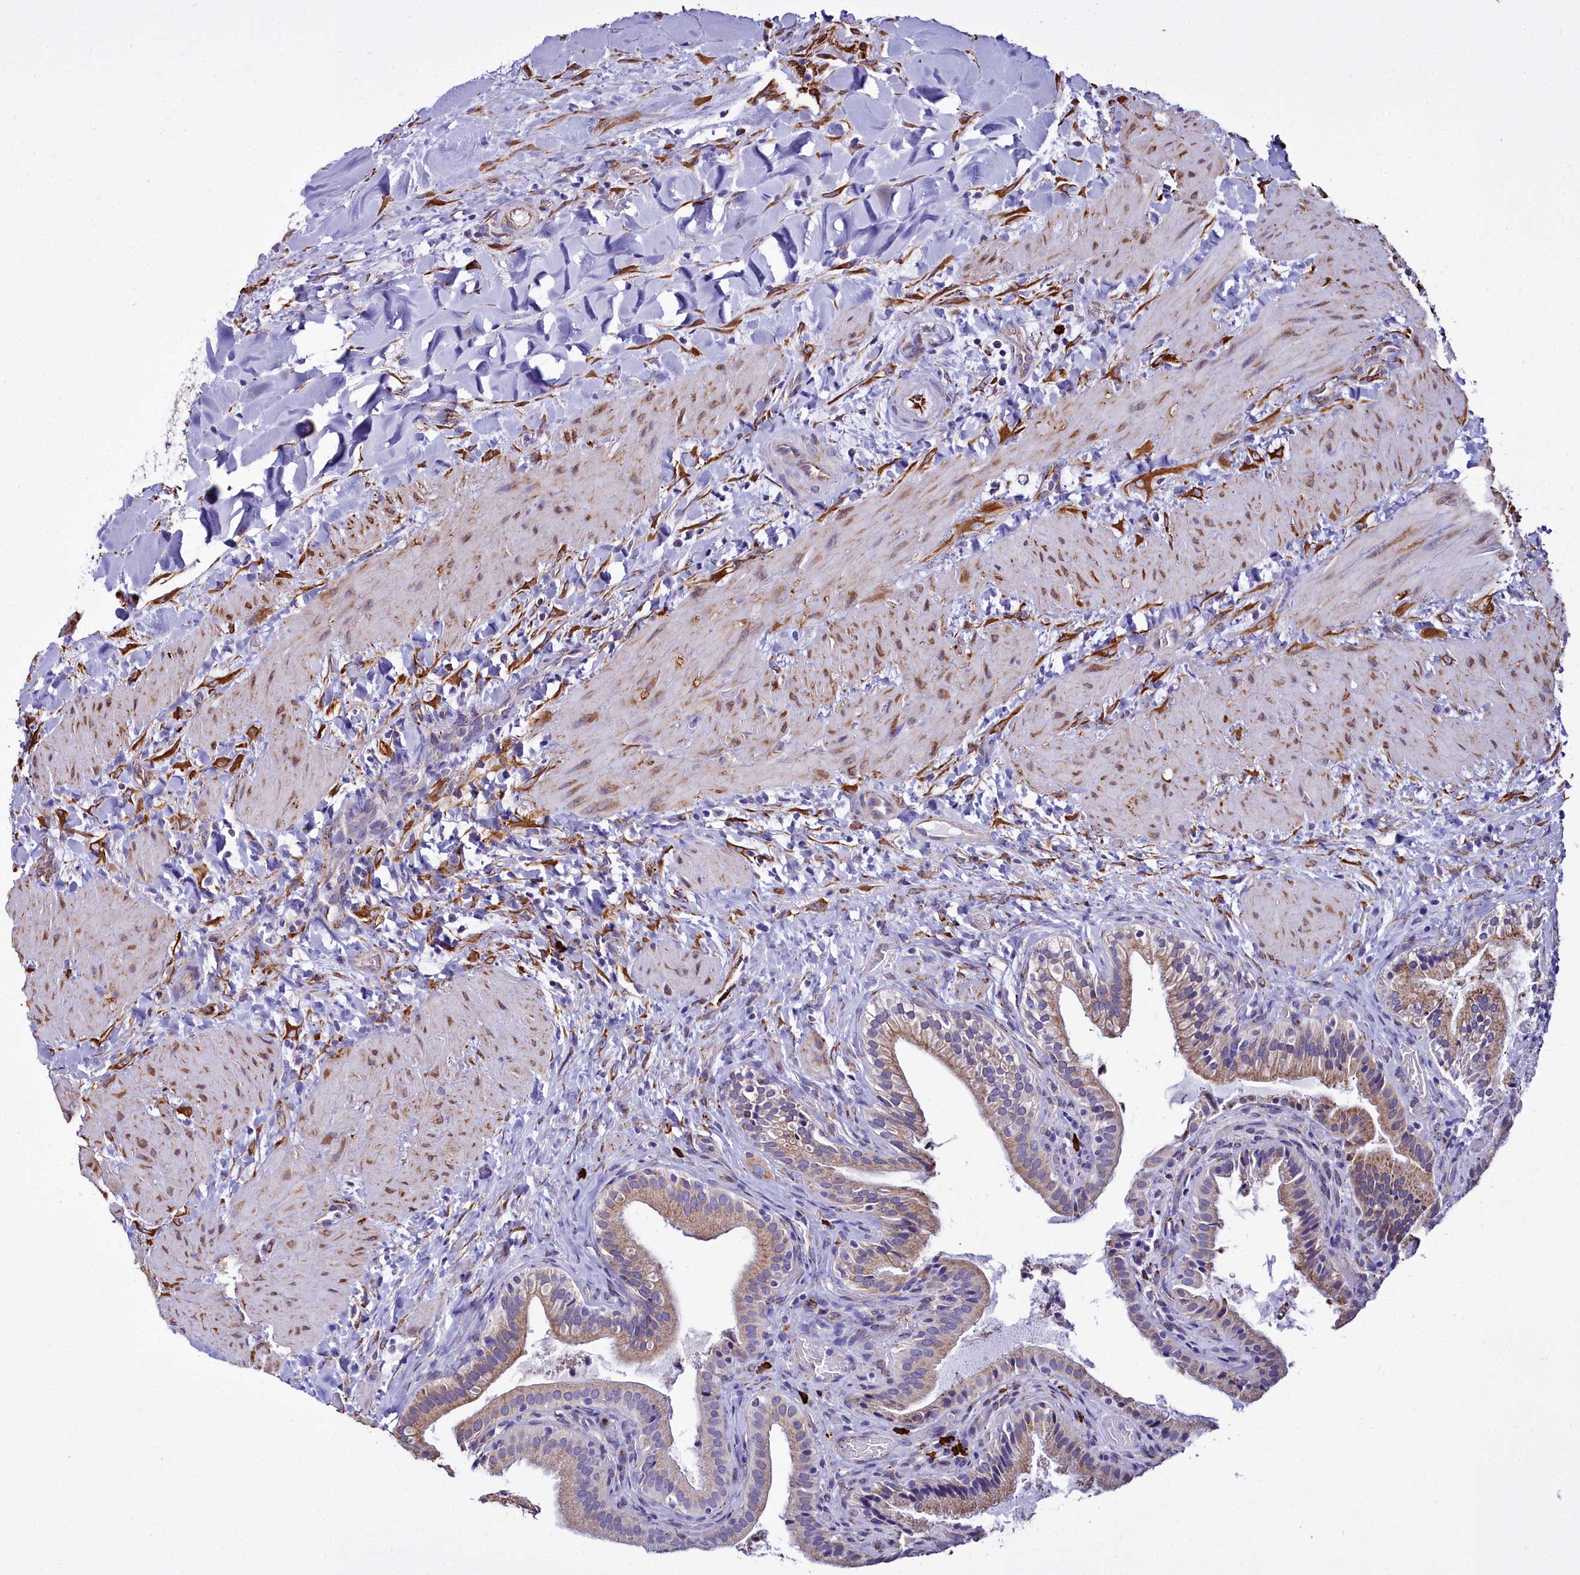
{"staining": {"intensity": "moderate", "quantity": "25%-75%", "location": "cytoplasmic/membranous"}, "tissue": "gallbladder", "cell_type": "Glandular cells", "image_type": "normal", "snomed": [{"axis": "morphology", "description": "Normal tissue, NOS"}, {"axis": "topography", "description": "Gallbladder"}], "caption": "This photomicrograph demonstrates IHC staining of unremarkable gallbladder, with medium moderate cytoplasmic/membranous positivity in about 25%-75% of glandular cells.", "gene": "TXNDC5", "patient": {"sex": "male", "age": 24}}